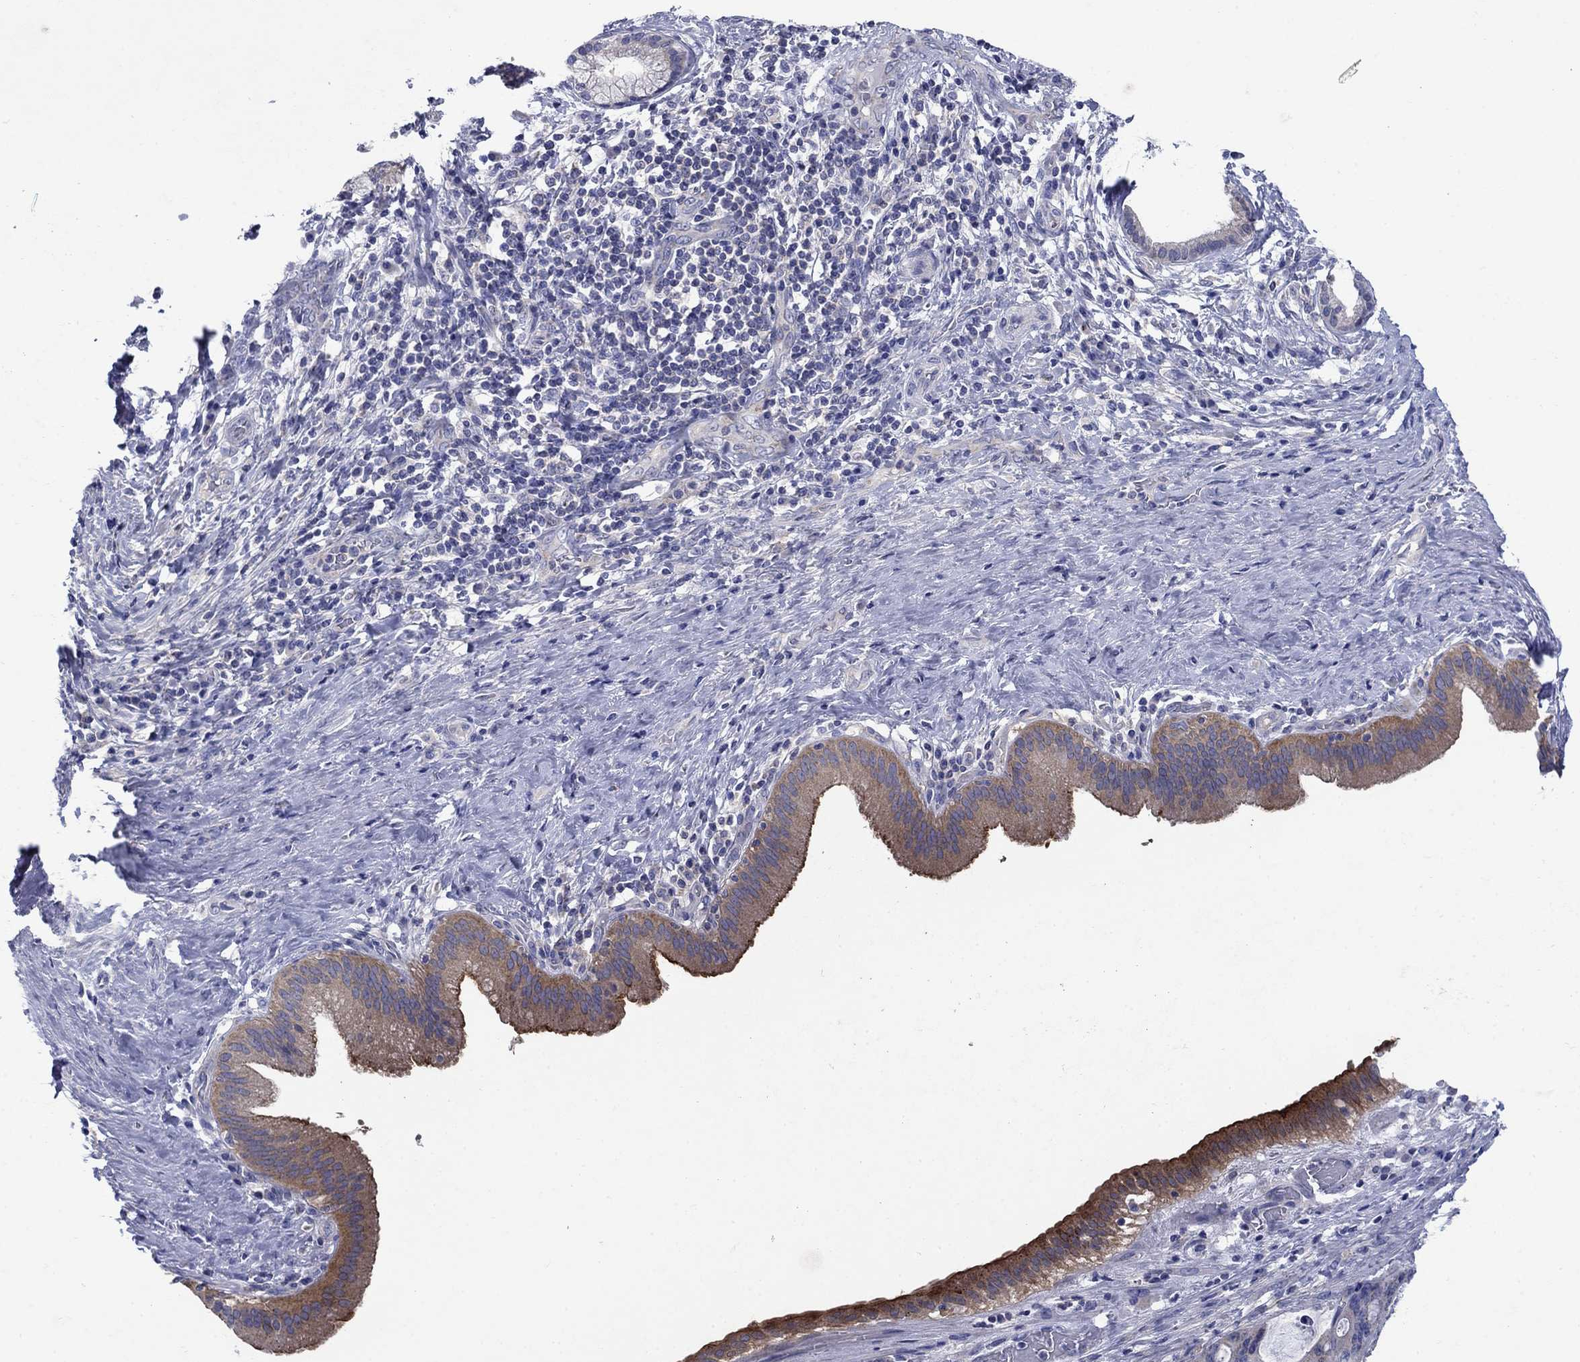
{"staining": {"intensity": "moderate", "quantity": "25%-75%", "location": "cytoplasmic/membranous"}, "tissue": "liver cancer", "cell_type": "Tumor cells", "image_type": "cancer", "snomed": [{"axis": "morphology", "description": "Cholangiocarcinoma"}, {"axis": "topography", "description": "Liver"}], "caption": "Immunohistochemistry (IHC) photomicrograph of human cholangiocarcinoma (liver) stained for a protein (brown), which displays medium levels of moderate cytoplasmic/membranous staining in about 25%-75% of tumor cells.", "gene": "SULT2B1", "patient": {"sex": "female", "age": 73}}